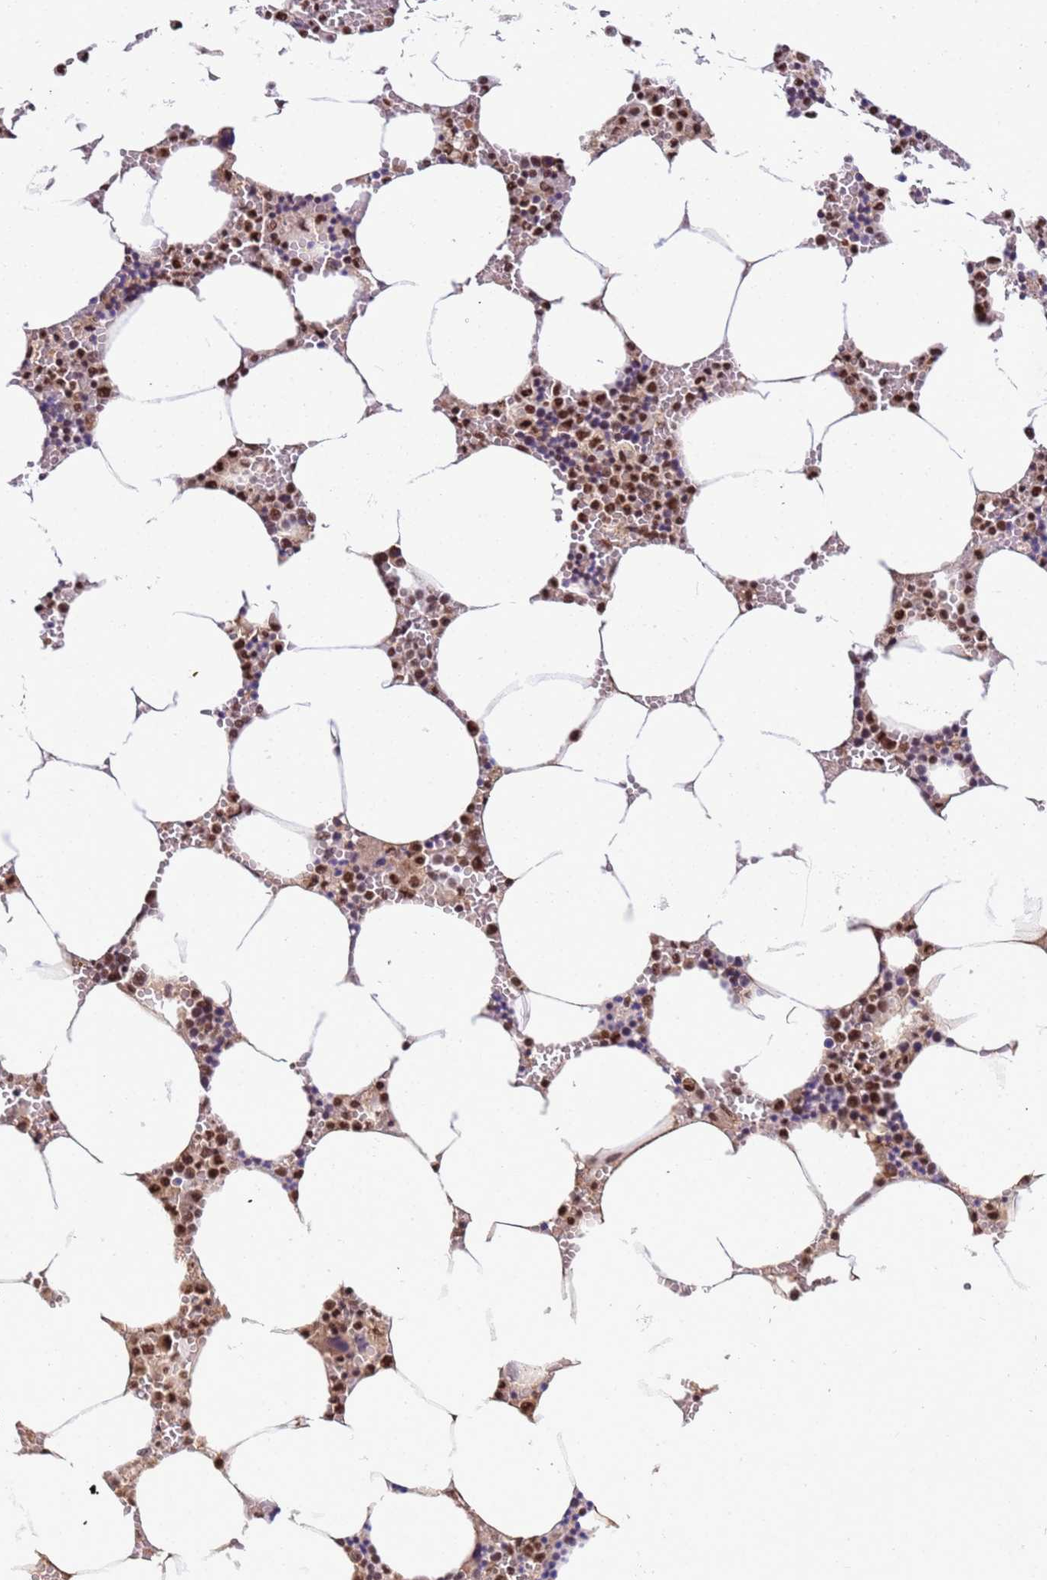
{"staining": {"intensity": "strong", "quantity": ">75%", "location": "nuclear"}, "tissue": "bone marrow", "cell_type": "Hematopoietic cells", "image_type": "normal", "snomed": [{"axis": "morphology", "description": "Normal tissue, NOS"}, {"axis": "topography", "description": "Bone marrow"}], "caption": "A brown stain highlights strong nuclear positivity of a protein in hematopoietic cells of benign human bone marrow.", "gene": "SRRT", "patient": {"sex": "male", "age": 70}}